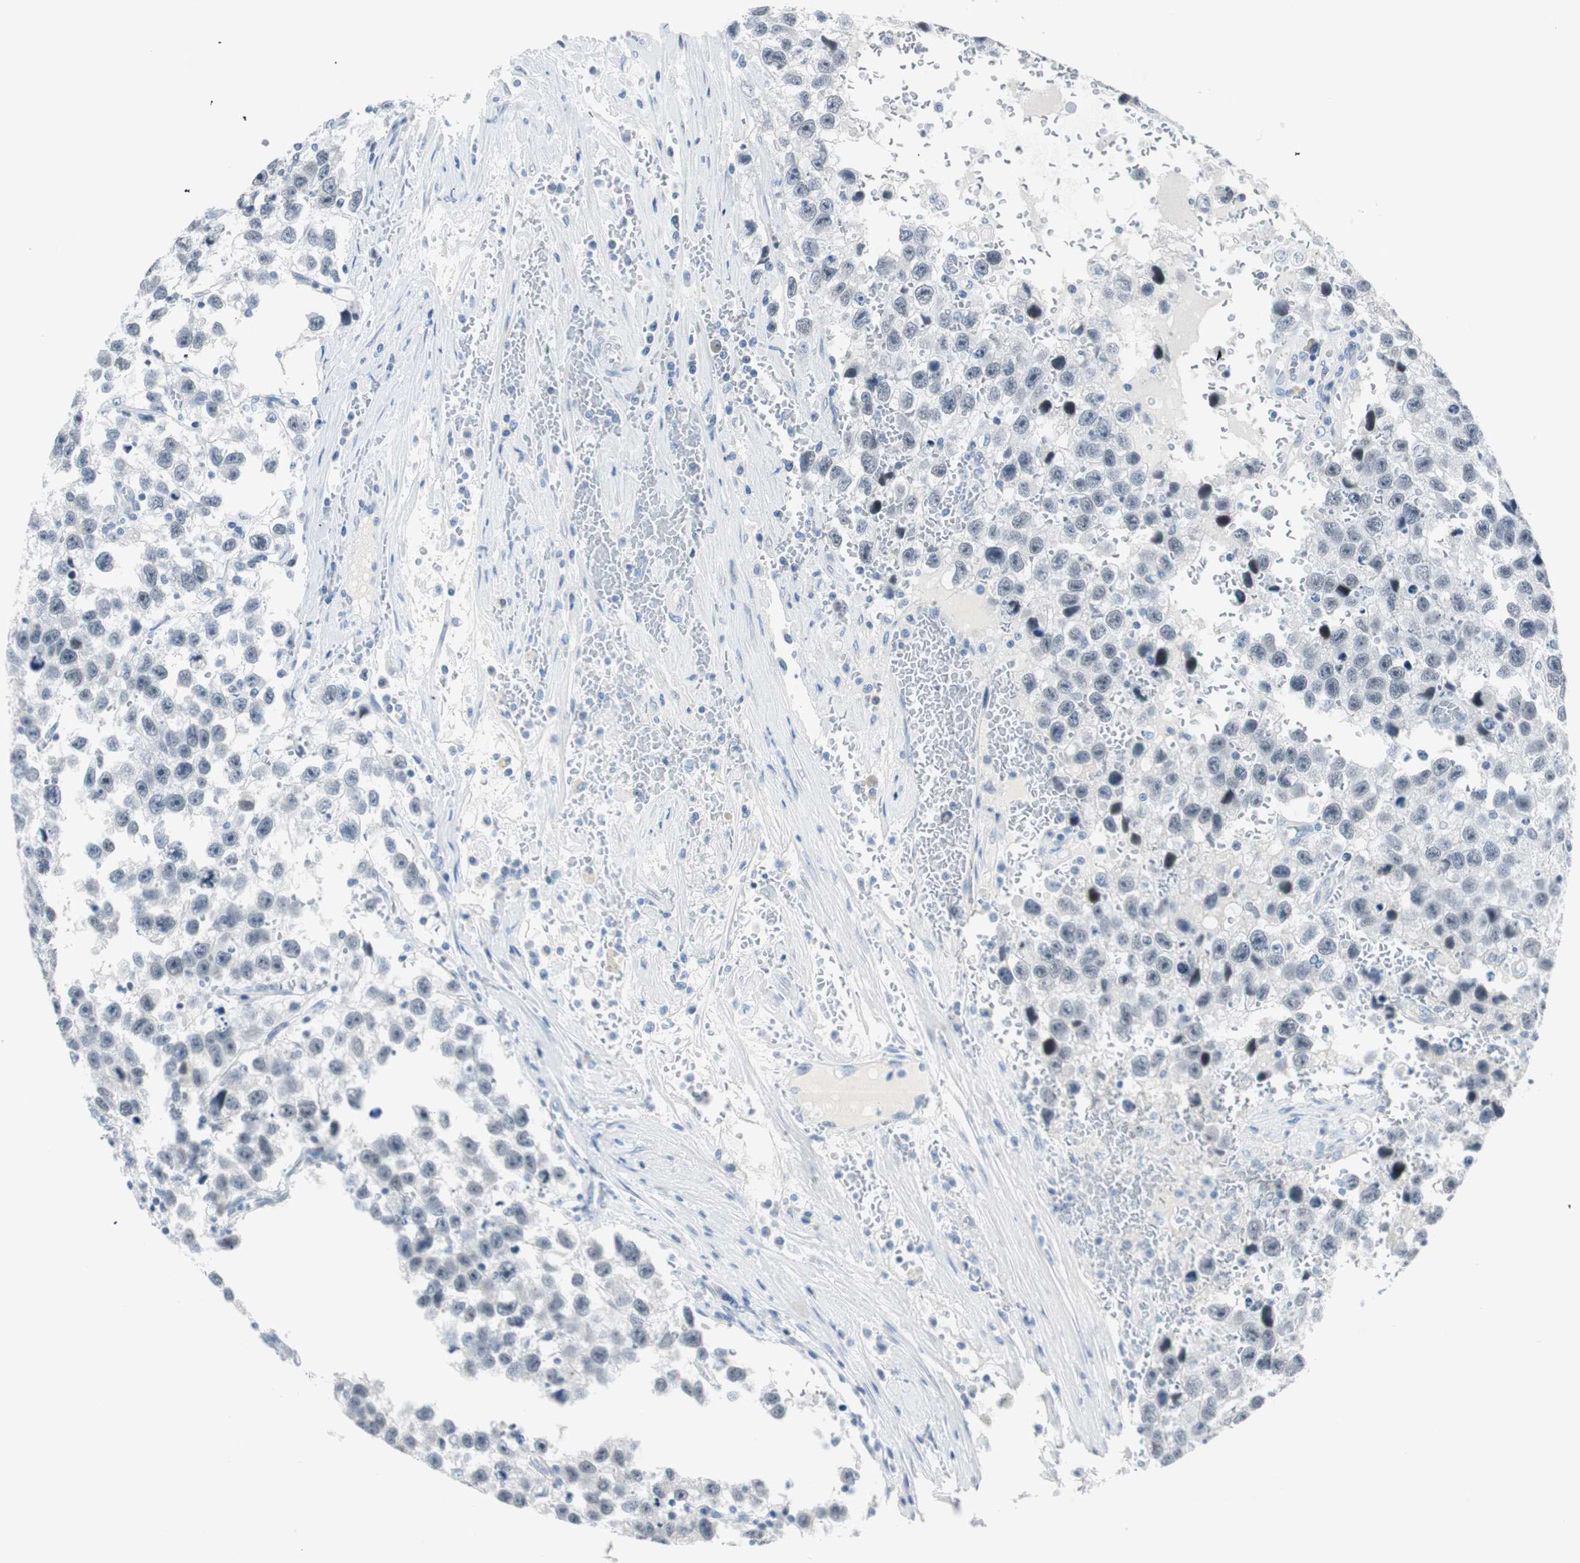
{"staining": {"intensity": "negative", "quantity": "none", "location": "none"}, "tissue": "testis cancer", "cell_type": "Tumor cells", "image_type": "cancer", "snomed": [{"axis": "morphology", "description": "Seminoma, NOS"}, {"axis": "topography", "description": "Testis"}], "caption": "A histopathology image of testis cancer stained for a protein demonstrates no brown staining in tumor cells.", "gene": "MLLT10", "patient": {"sex": "male", "age": 33}}